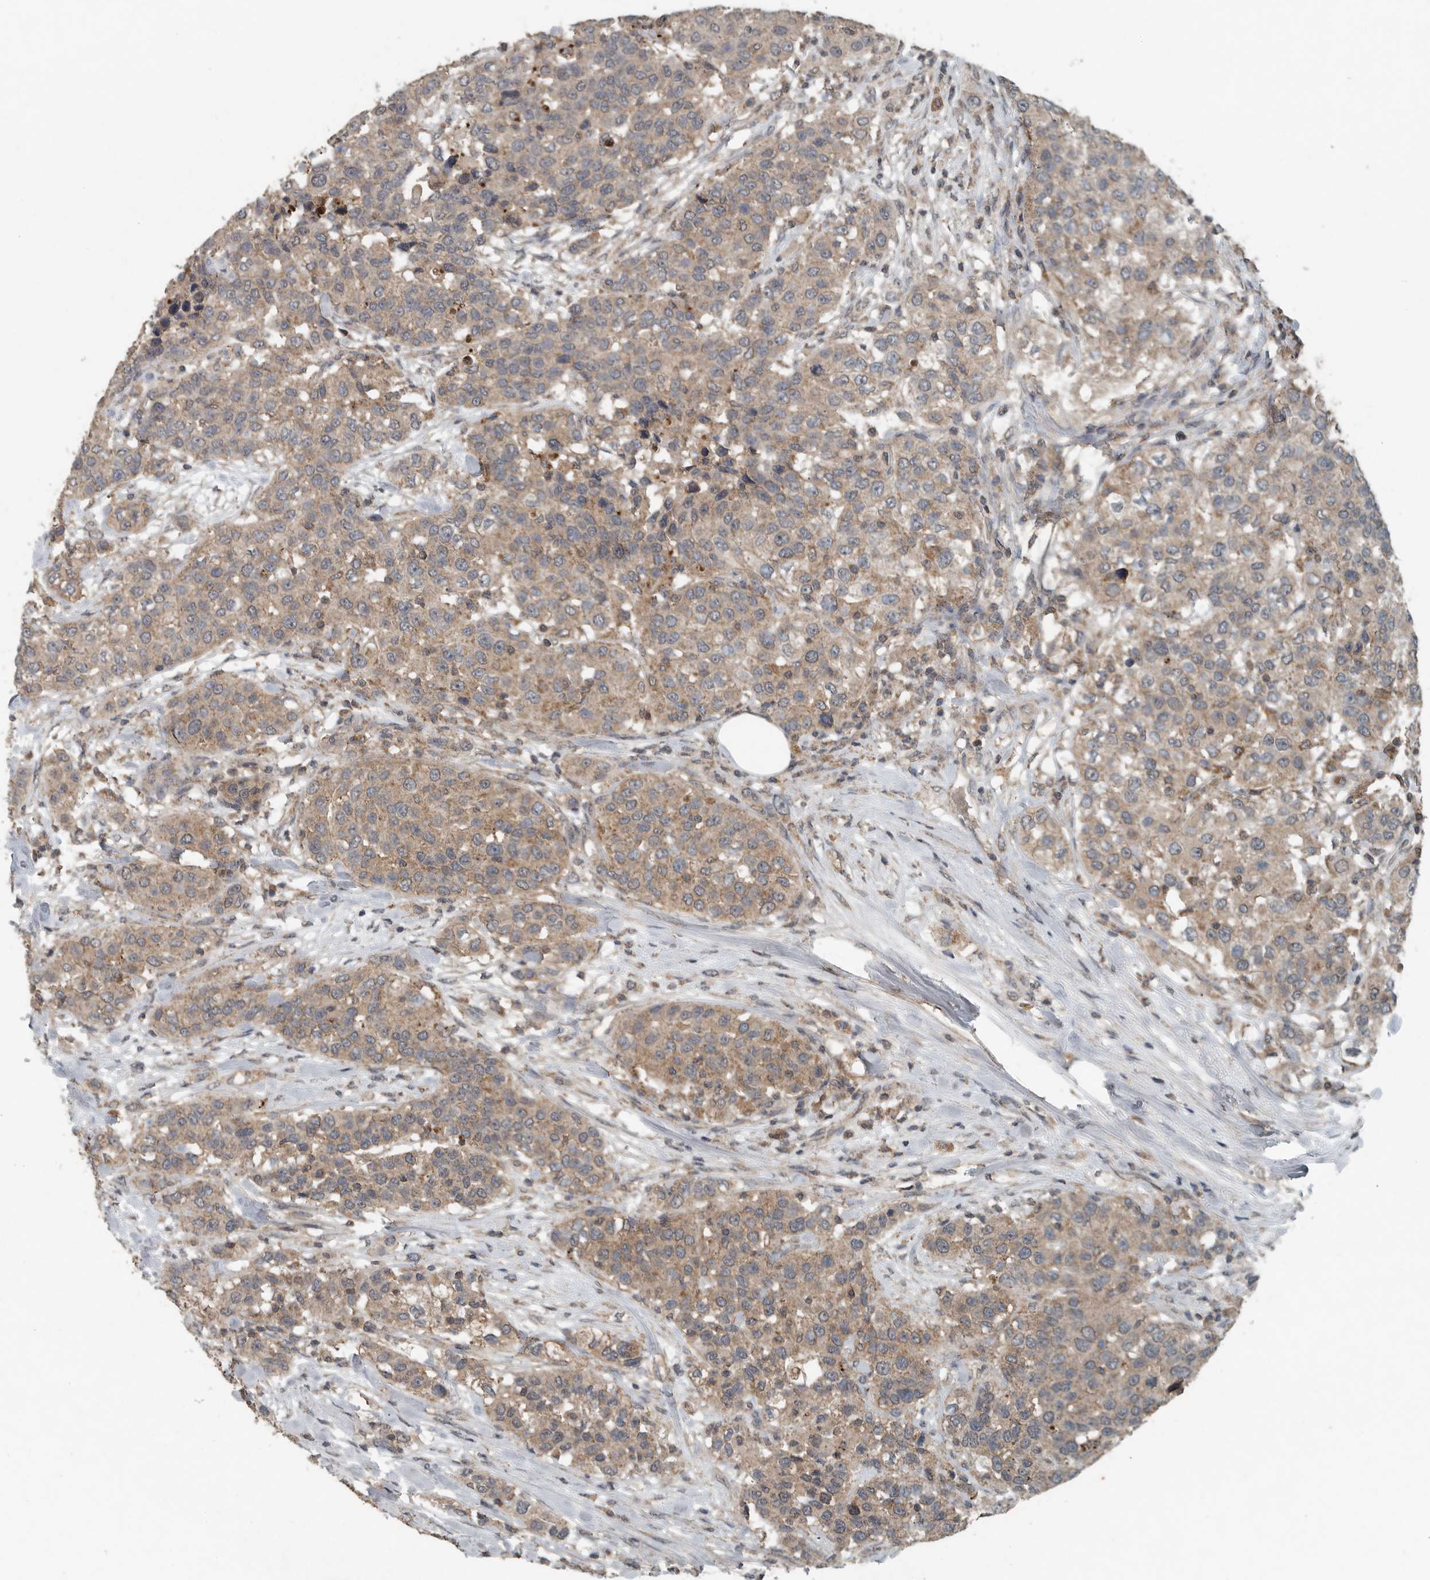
{"staining": {"intensity": "moderate", "quantity": "25%-75%", "location": "cytoplasmic/membranous"}, "tissue": "urothelial cancer", "cell_type": "Tumor cells", "image_type": "cancer", "snomed": [{"axis": "morphology", "description": "Urothelial carcinoma, High grade"}, {"axis": "topography", "description": "Urinary bladder"}], "caption": "High-grade urothelial carcinoma stained with DAB (3,3'-diaminobenzidine) IHC shows medium levels of moderate cytoplasmic/membranous staining in approximately 25%-75% of tumor cells.", "gene": "IL6ST", "patient": {"sex": "female", "age": 80}}